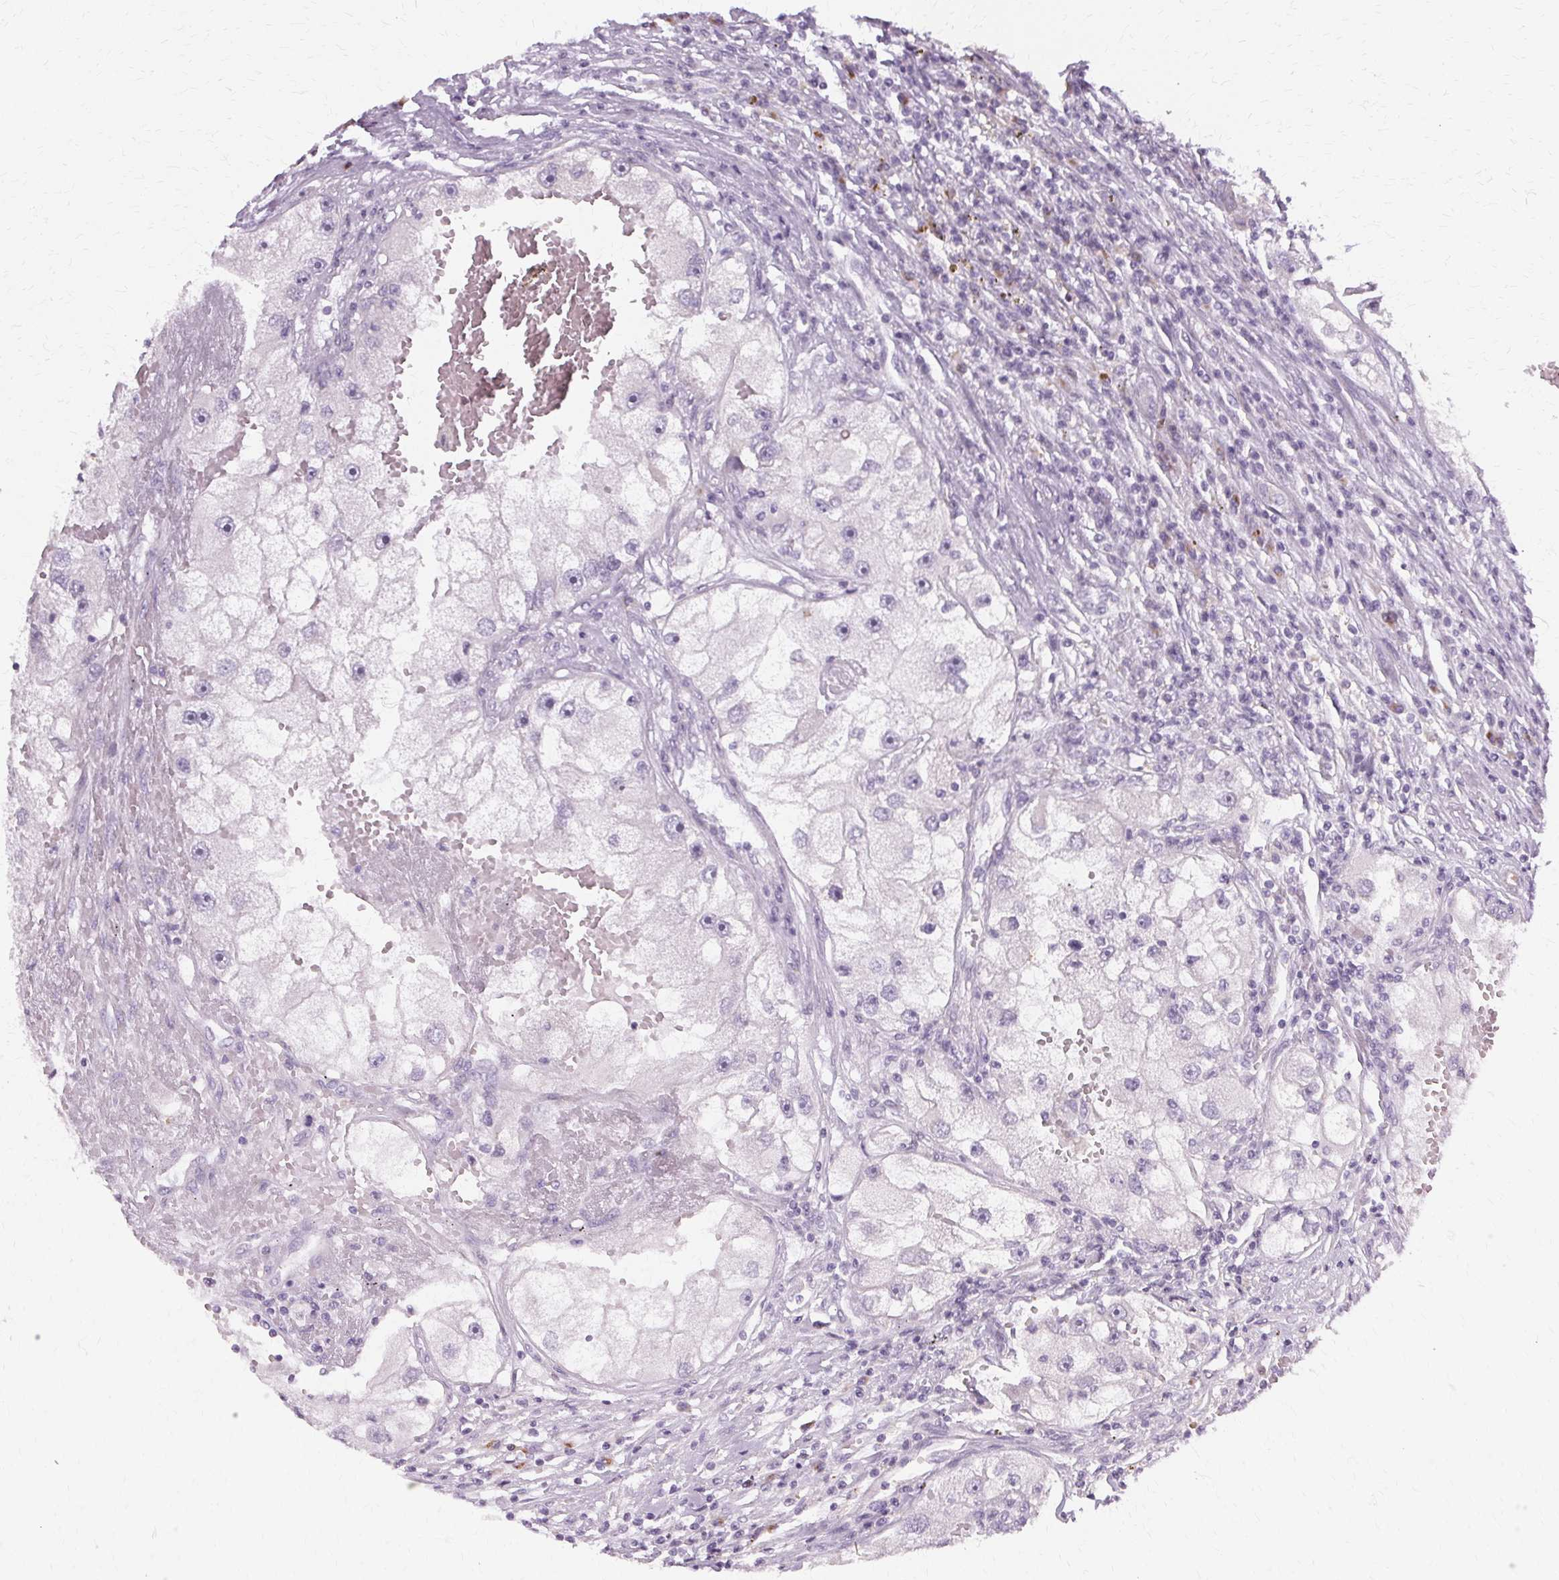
{"staining": {"intensity": "negative", "quantity": "none", "location": "none"}, "tissue": "renal cancer", "cell_type": "Tumor cells", "image_type": "cancer", "snomed": [{"axis": "morphology", "description": "Adenocarcinoma, NOS"}, {"axis": "topography", "description": "Kidney"}], "caption": "DAB (3,3'-diaminobenzidine) immunohistochemical staining of human renal adenocarcinoma exhibits no significant staining in tumor cells.", "gene": "FCRL3", "patient": {"sex": "male", "age": 63}}